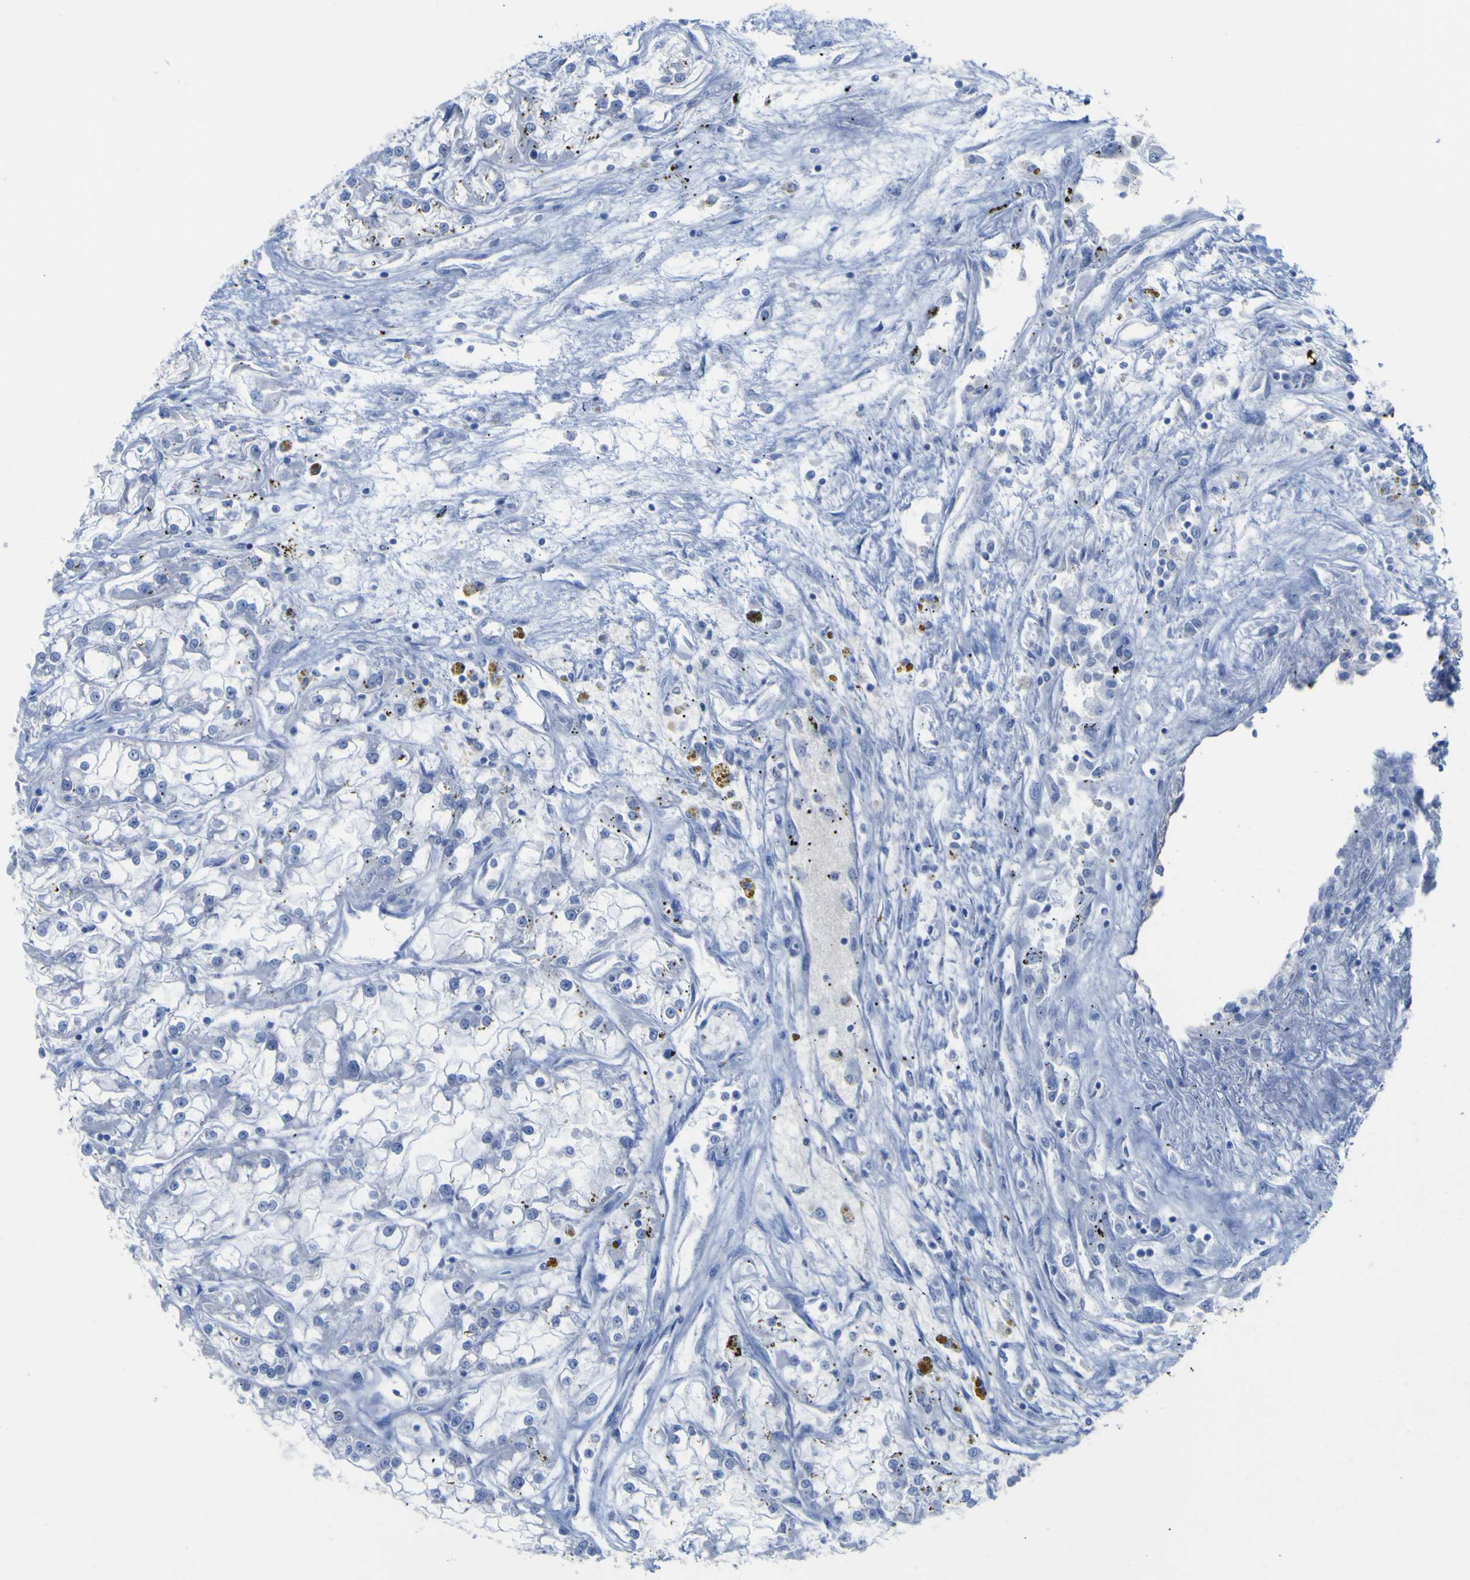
{"staining": {"intensity": "negative", "quantity": "none", "location": "none"}, "tissue": "renal cancer", "cell_type": "Tumor cells", "image_type": "cancer", "snomed": [{"axis": "morphology", "description": "Adenocarcinoma, NOS"}, {"axis": "topography", "description": "Kidney"}], "caption": "DAB immunohistochemical staining of renal cancer displays no significant positivity in tumor cells.", "gene": "GCM1", "patient": {"sex": "female", "age": 52}}